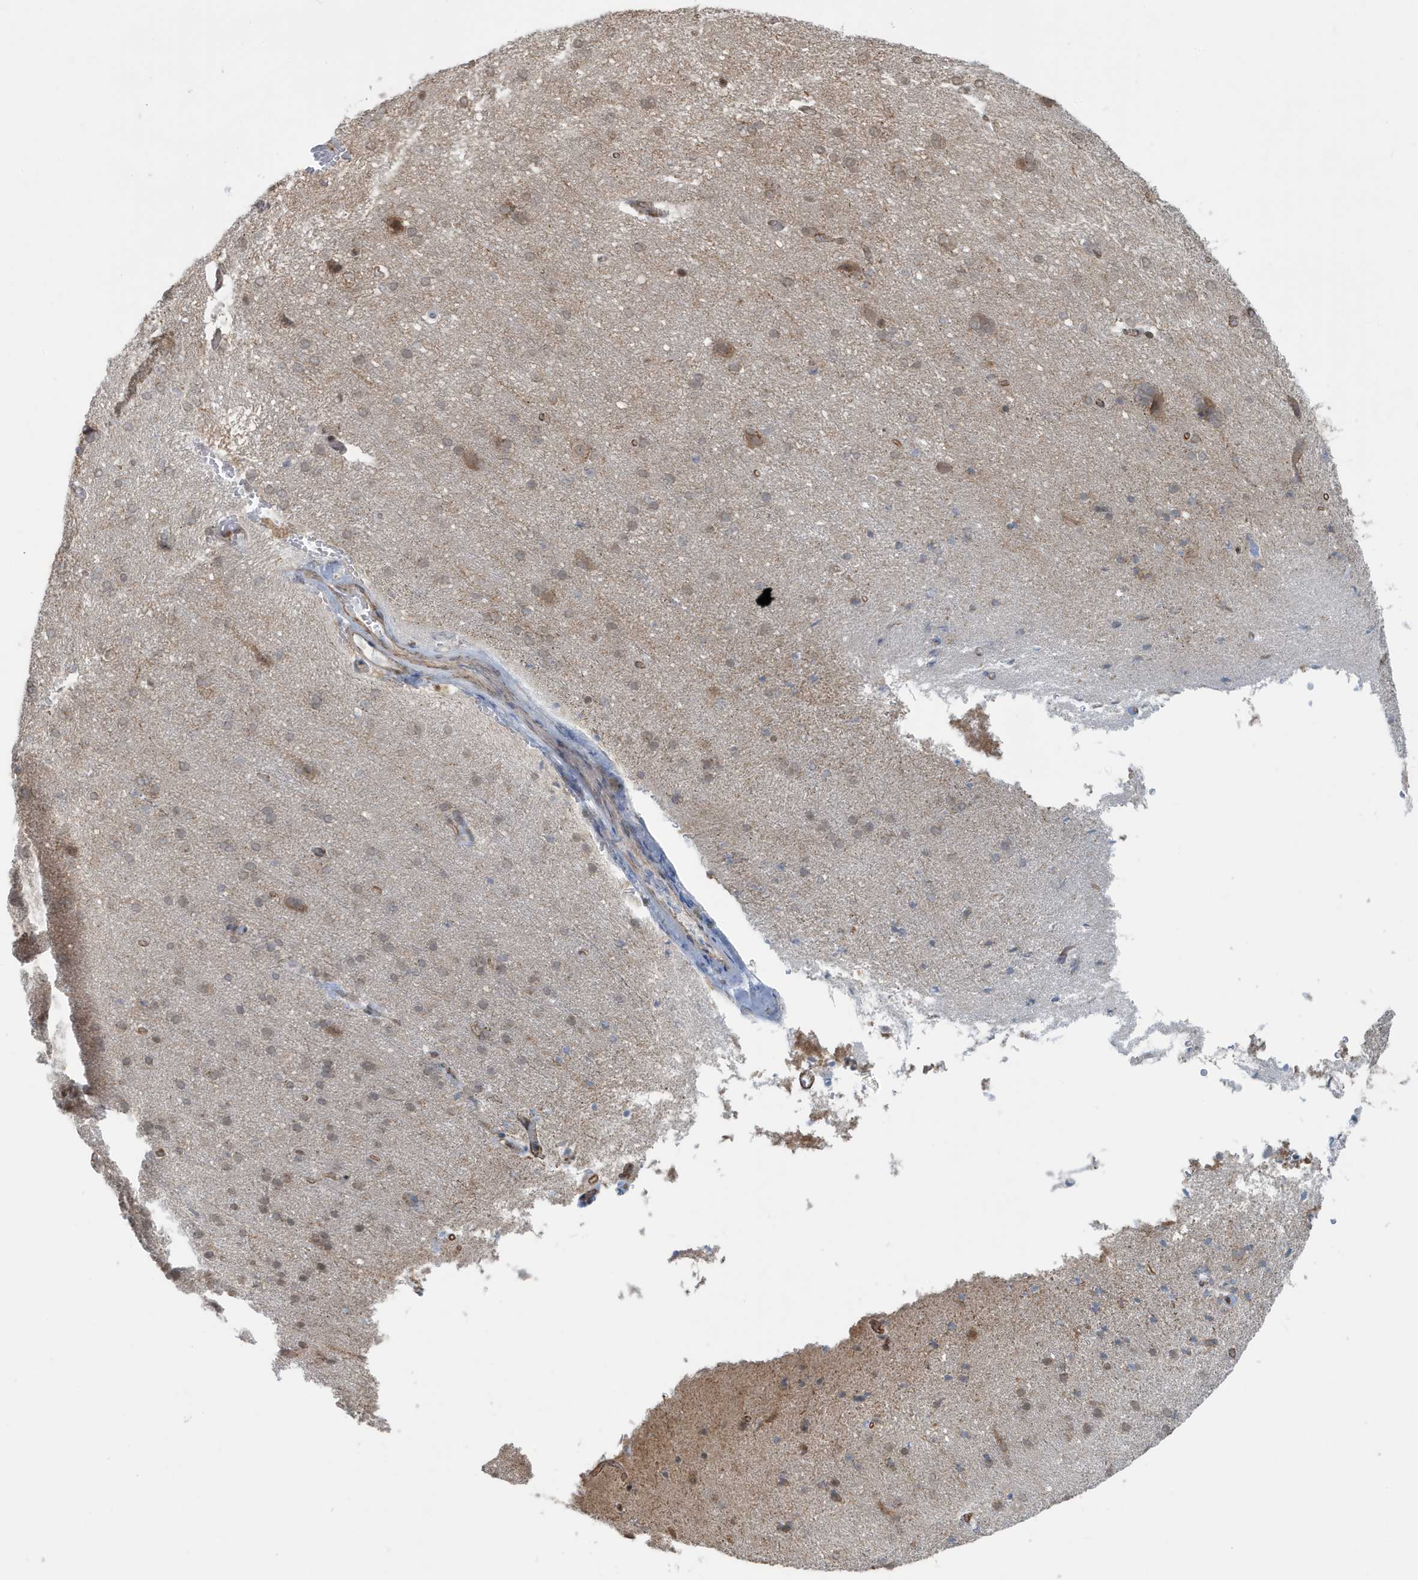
{"staining": {"intensity": "moderate", "quantity": ">75%", "location": "cytoplasmic/membranous"}, "tissue": "cerebral cortex", "cell_type": "Endothelial cells", "image_type": "normal", "snomed": [{"axis": "morphology", "description": "Normal tissue, NOS"}, {"axis": "topography", "description": "Cerebral cortex"}], "caption": "Brown immunohistochemical staining in unremarkable cerebral cortex exhibits moderate cytoplasmic/membranous staining in about >75% of endothelial cells.", "gene": "CHCHD4", "patient": {"sex": "male", "age": 62}}